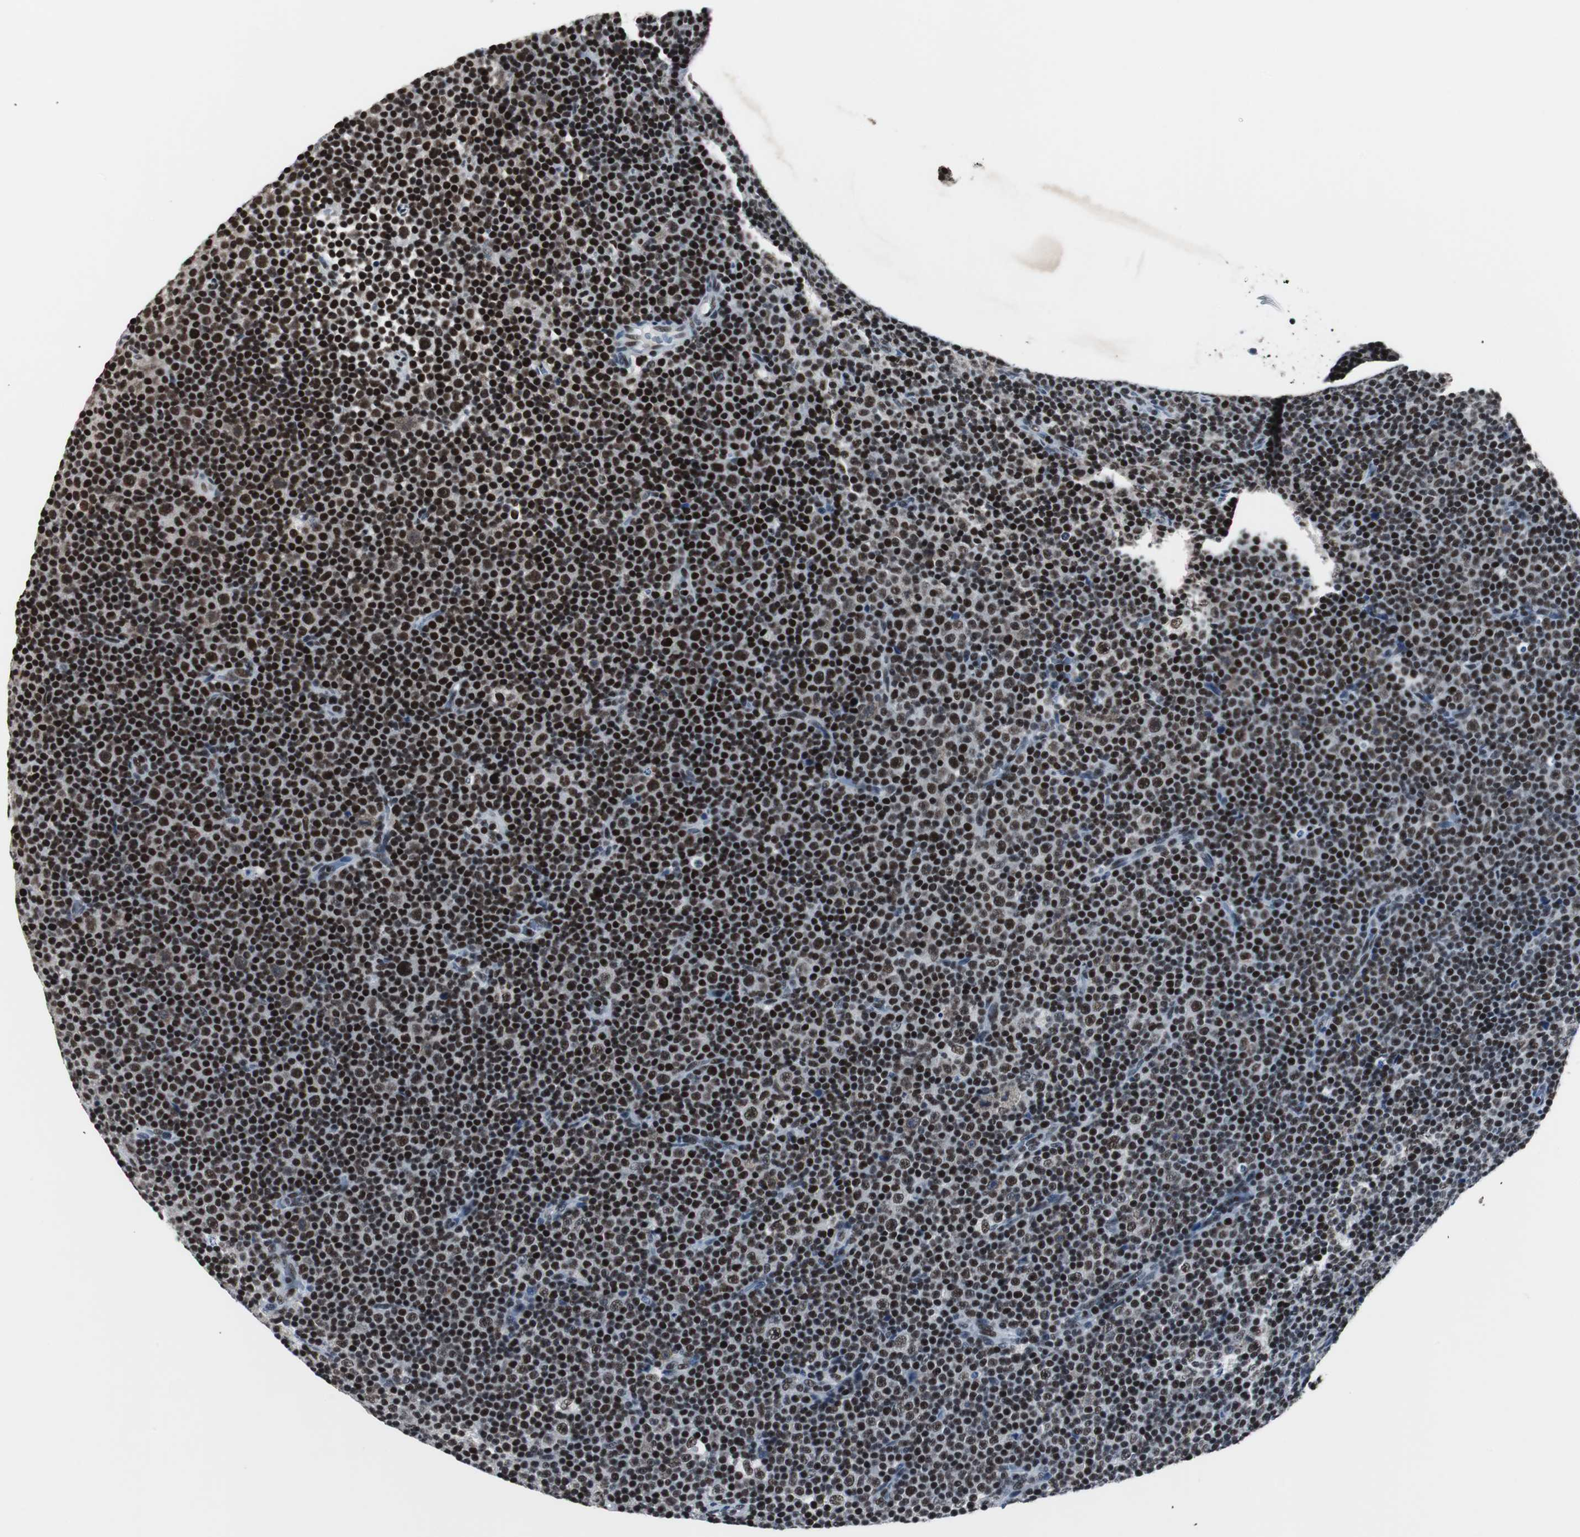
{"staining": {"intensity": "strong", "quantity": ">75%", "location": "nuclear"}, "tissue": "lymphoma", "cell_type": "Tumor cells", "image_type": "cancer", "snomed": [{"axis": "morphology", "description": "Malignant lymphoma, non-Hodgkin's type, Low grade"}, {"axis": "topography", "description": "Lymph node"}], "caption": "A micrograph showing strong nuclear positivity in about >75% of tumor cells in low-grade malignant lymphoma, non-Hodgkin's type, as visualized by brown immunohistochemical staining.", "gene": "RAD9A", "patient": {"sex": "female", "age": 67}}